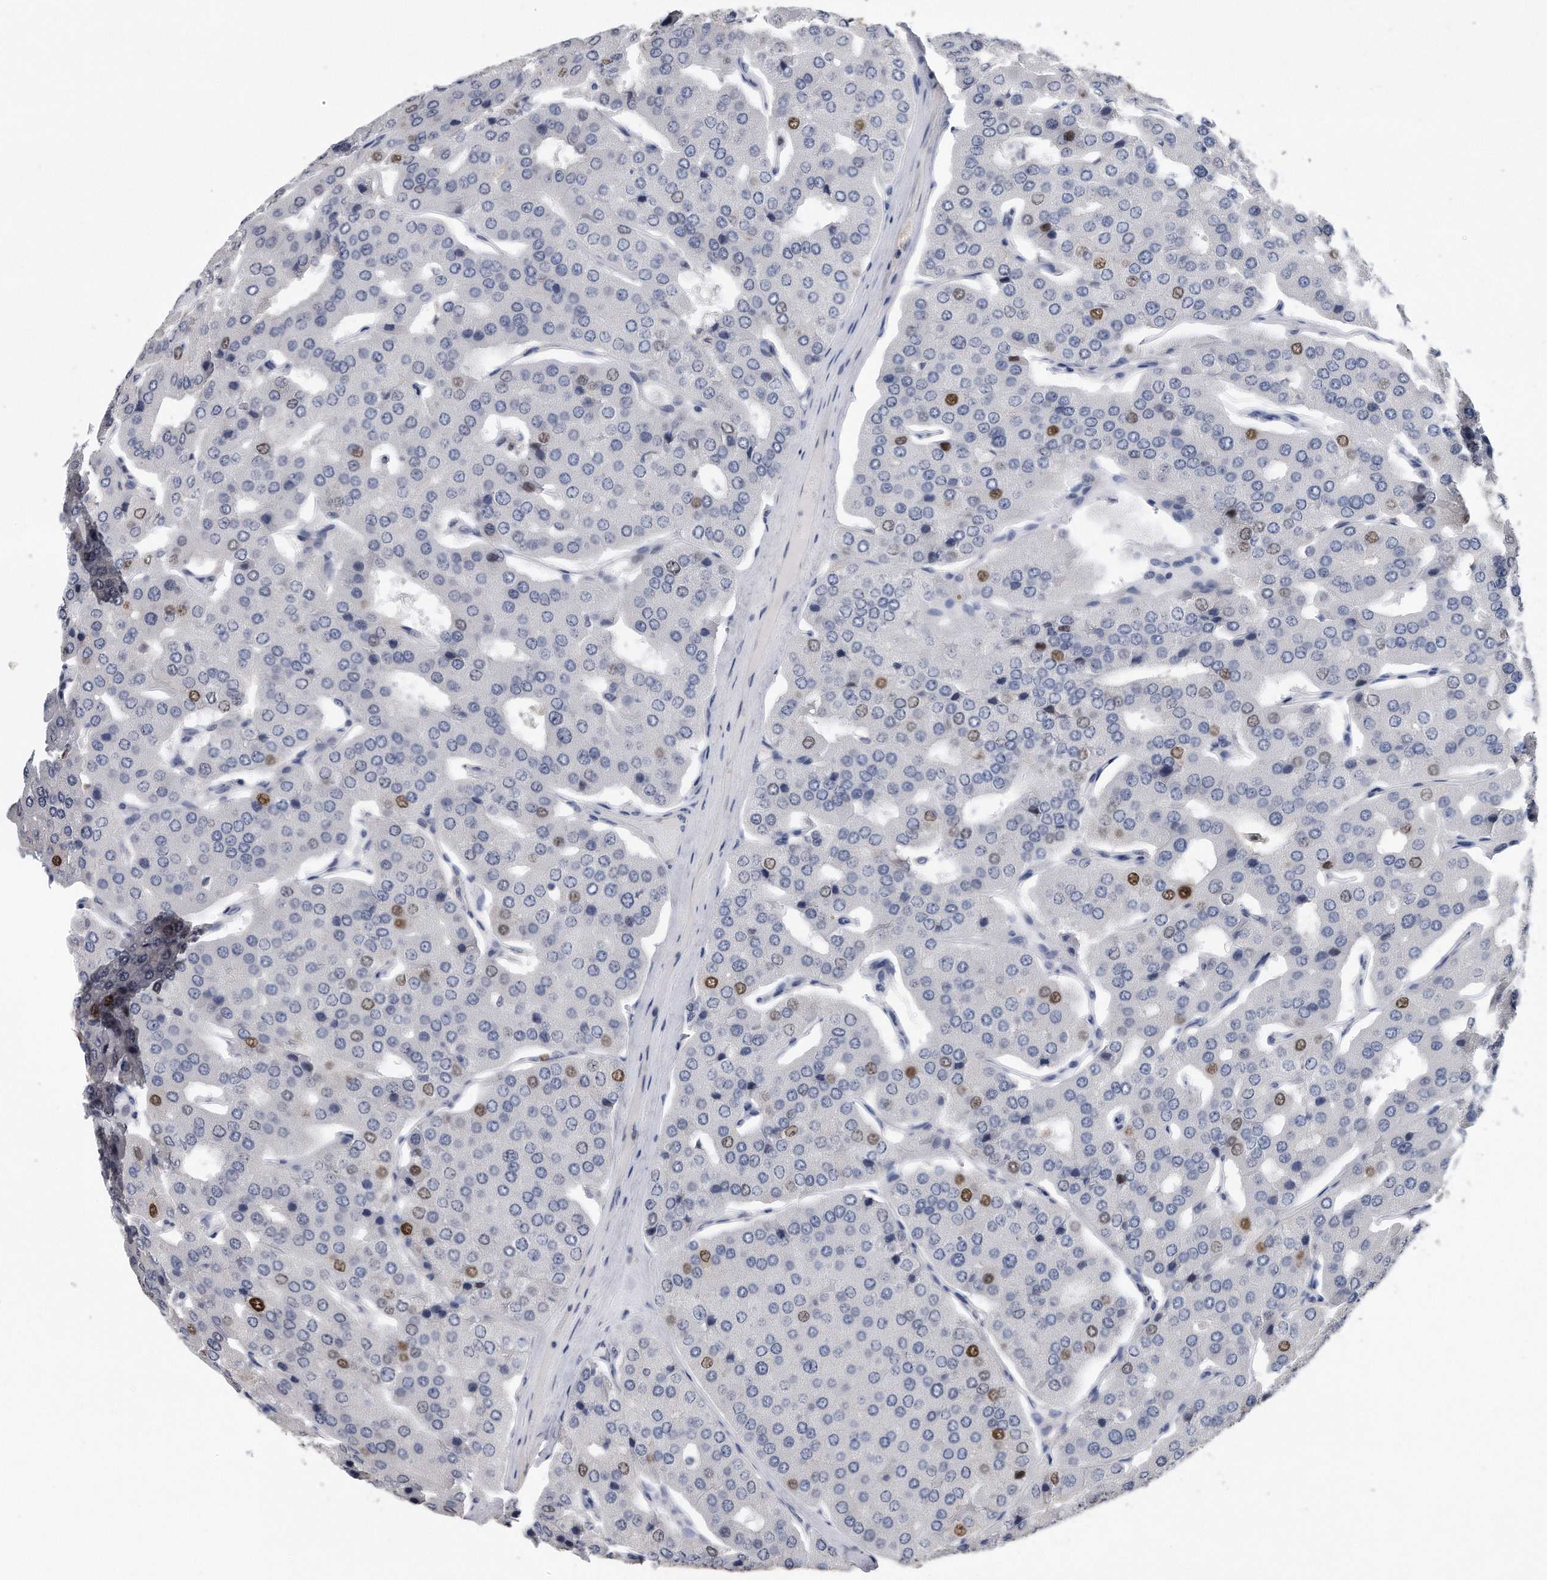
{"staining": {"intensity": "moderate", "quantity": "<25%", "location": "nuclear"}, "tissue": "parathyroid gland", "cell_type": "Glandular cells", "image_type": "normal", "snomed": [{"axis": "morphology", "description": "Normal tissue, NOS"}, {"axis": "morphology", "description": "Adenoma, NOS"}, {"axis": "topography", "description": "Parathyroid gland"}], "caption": "Benign parathyroid gland shows moderate nuclear positivity in approximately <25% of glandular cells Using DAB (brown) and hematoxylin (blue) stains, captured at high magnification using brightfield microscopy..", "gene": "PCNA", "patient": {"sex": "female", "age": 86}}